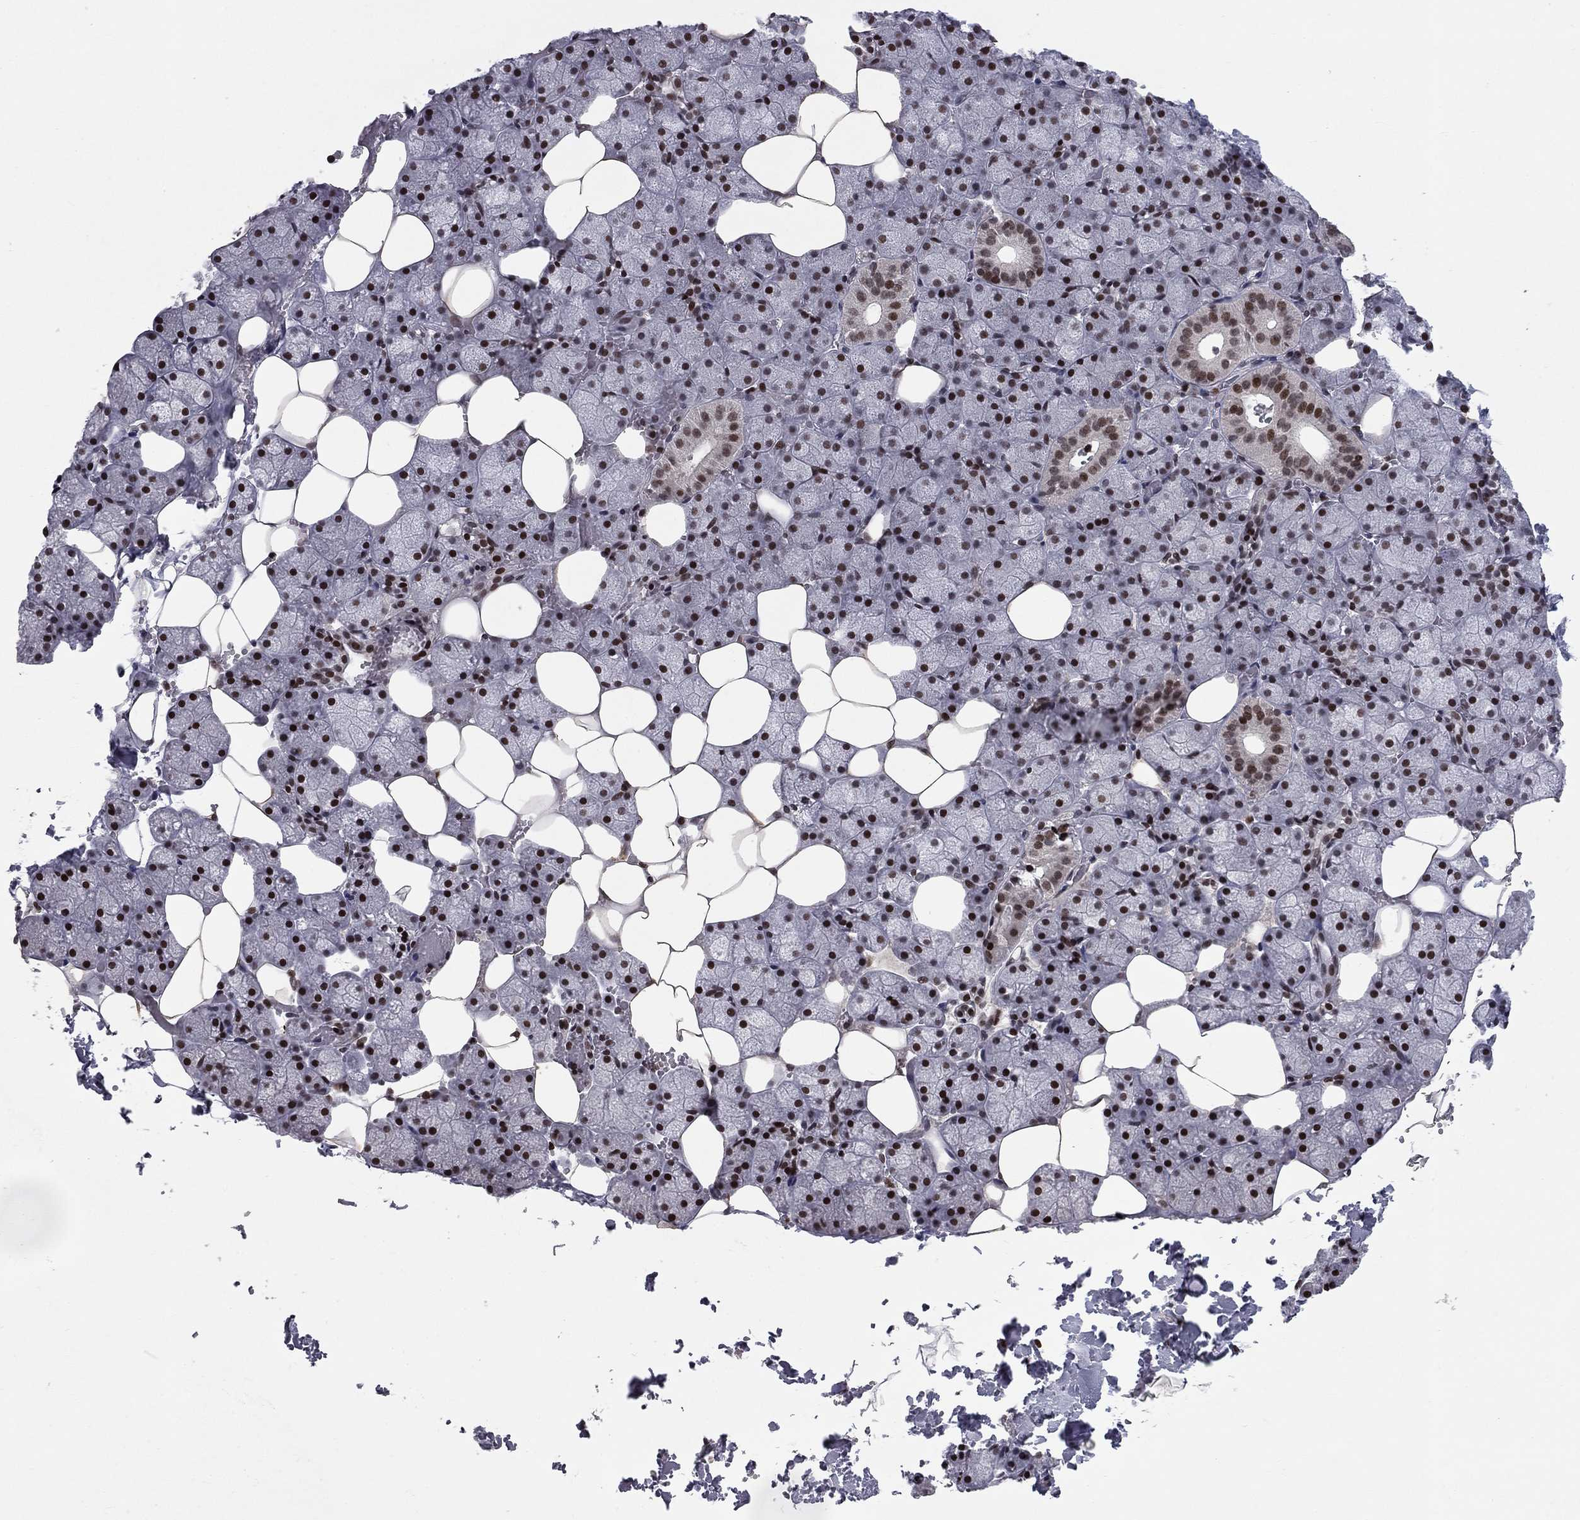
{"staining": {"intensity": "strong", "quantity": "25%-75%", "location": "nuclear"}, "tissue": "salivary gland", "cell_type": "Glandular cells", "image_type": "normal", "snomed": [{"axis": "morphology", "description": "Normal tissue, NOS"}, {"axis": "topography", "description": "Salivary gland"}], "caption": "Immunohistochemical staining of normal human salivary gland shows high levels of strong nuclear positivity in approximately 25%-75% of glandular cells. (Stains: DAB (3,3'-diaminobenzidine) in brown, nuclei in blue, Microscopy: brightfield microscopy at high magnification).", "gene": "RNASEH2C", "patient": {"sex": "male", "age": 38}}